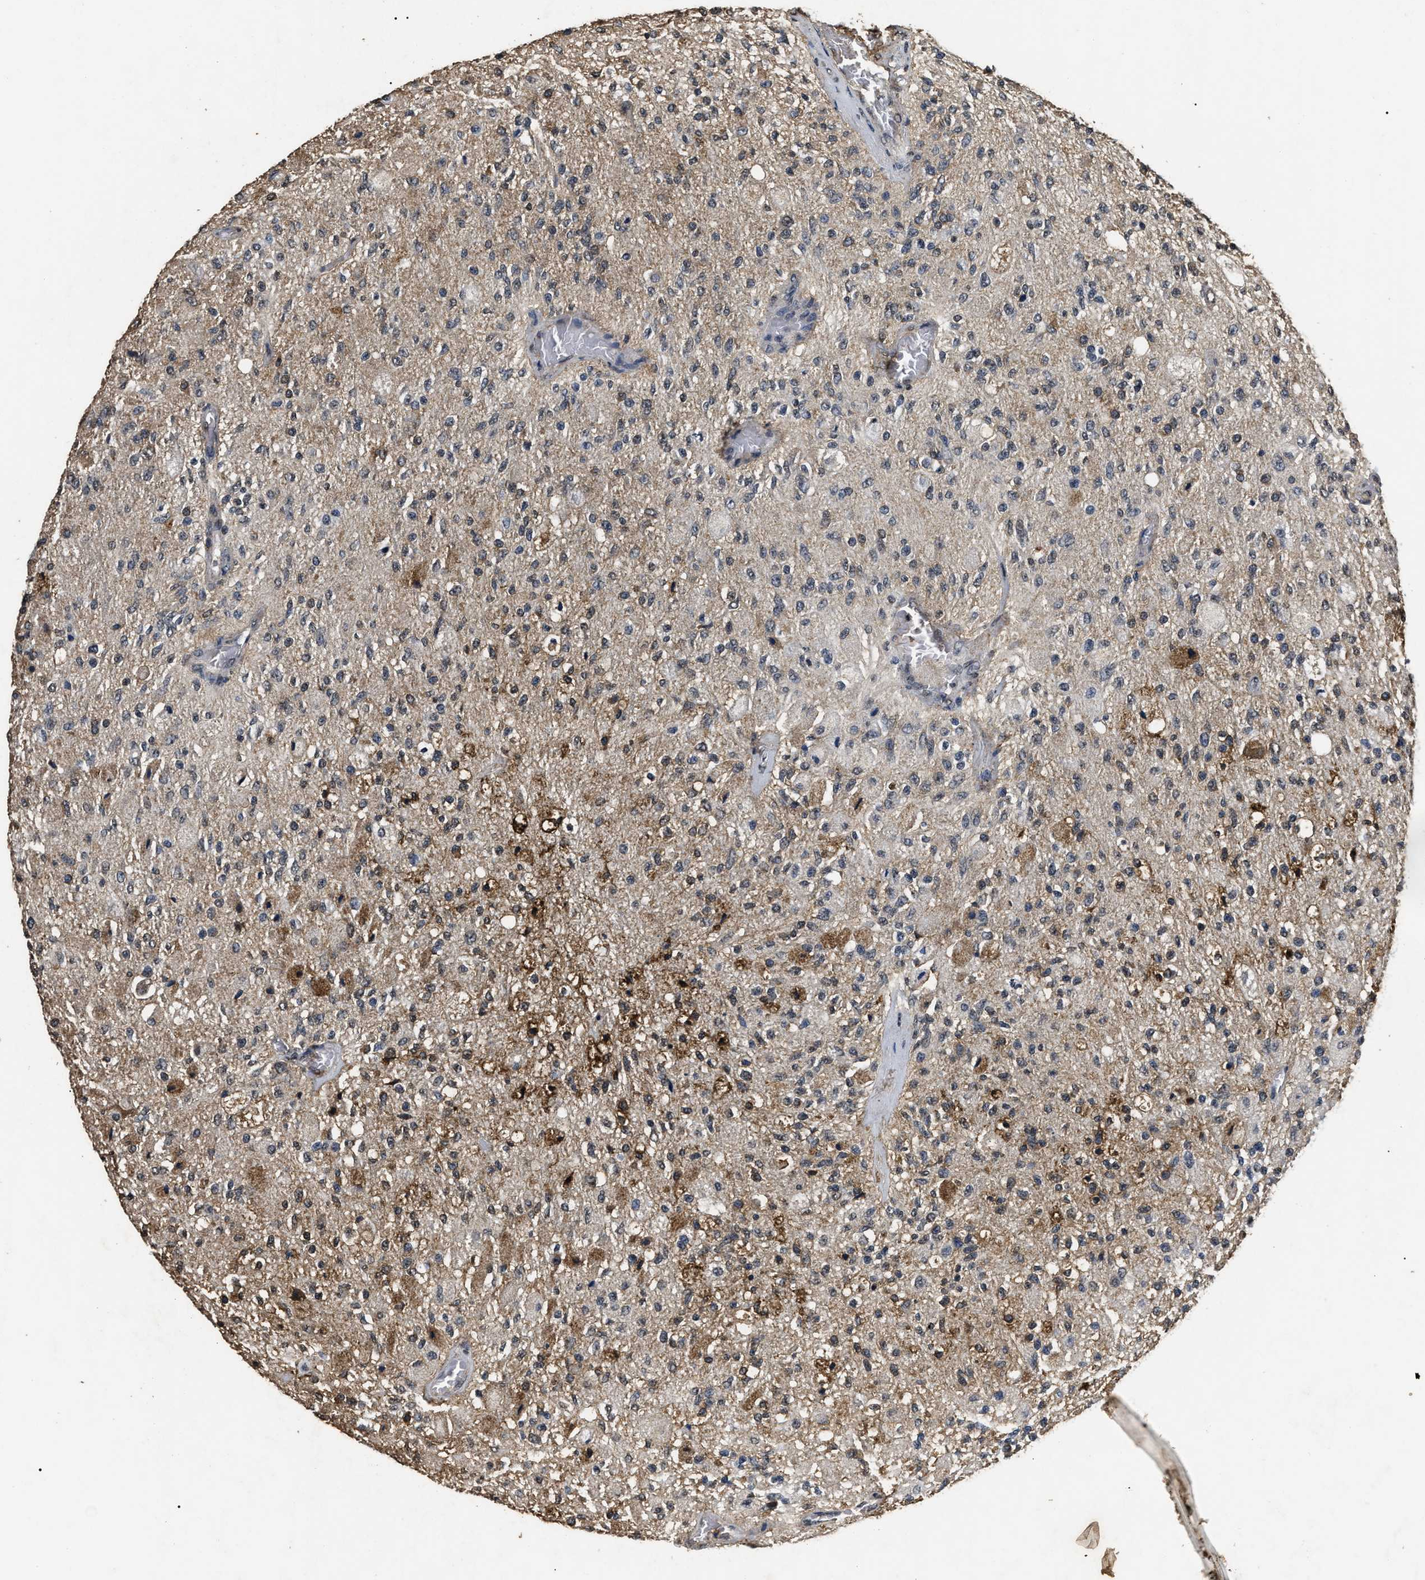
{"staining": {"intensity": "moderate", "quantity": "<25%", "location": "cytoplasmic/membranous"}, "tissue": "glioma", "cell_type": "Tumor cells", "image_type": "cancer", "snomed": [{"axis": "morphology", "description": "Normal tissue, NOS"}, {"axis": "morphology", "description": "Glioma, malignant, High grade"}, {"axis": "topography", "description": "Cerebral cortex"}], "caption": "Immunohistochemical staining of malignant glioma (high-grade) reveals moderate cytoplasmic/membranous protein positivity in approximately <25% of tumor cells.", "gene": "ANP32E", "patient": {"sex": "male", "age": 77}}